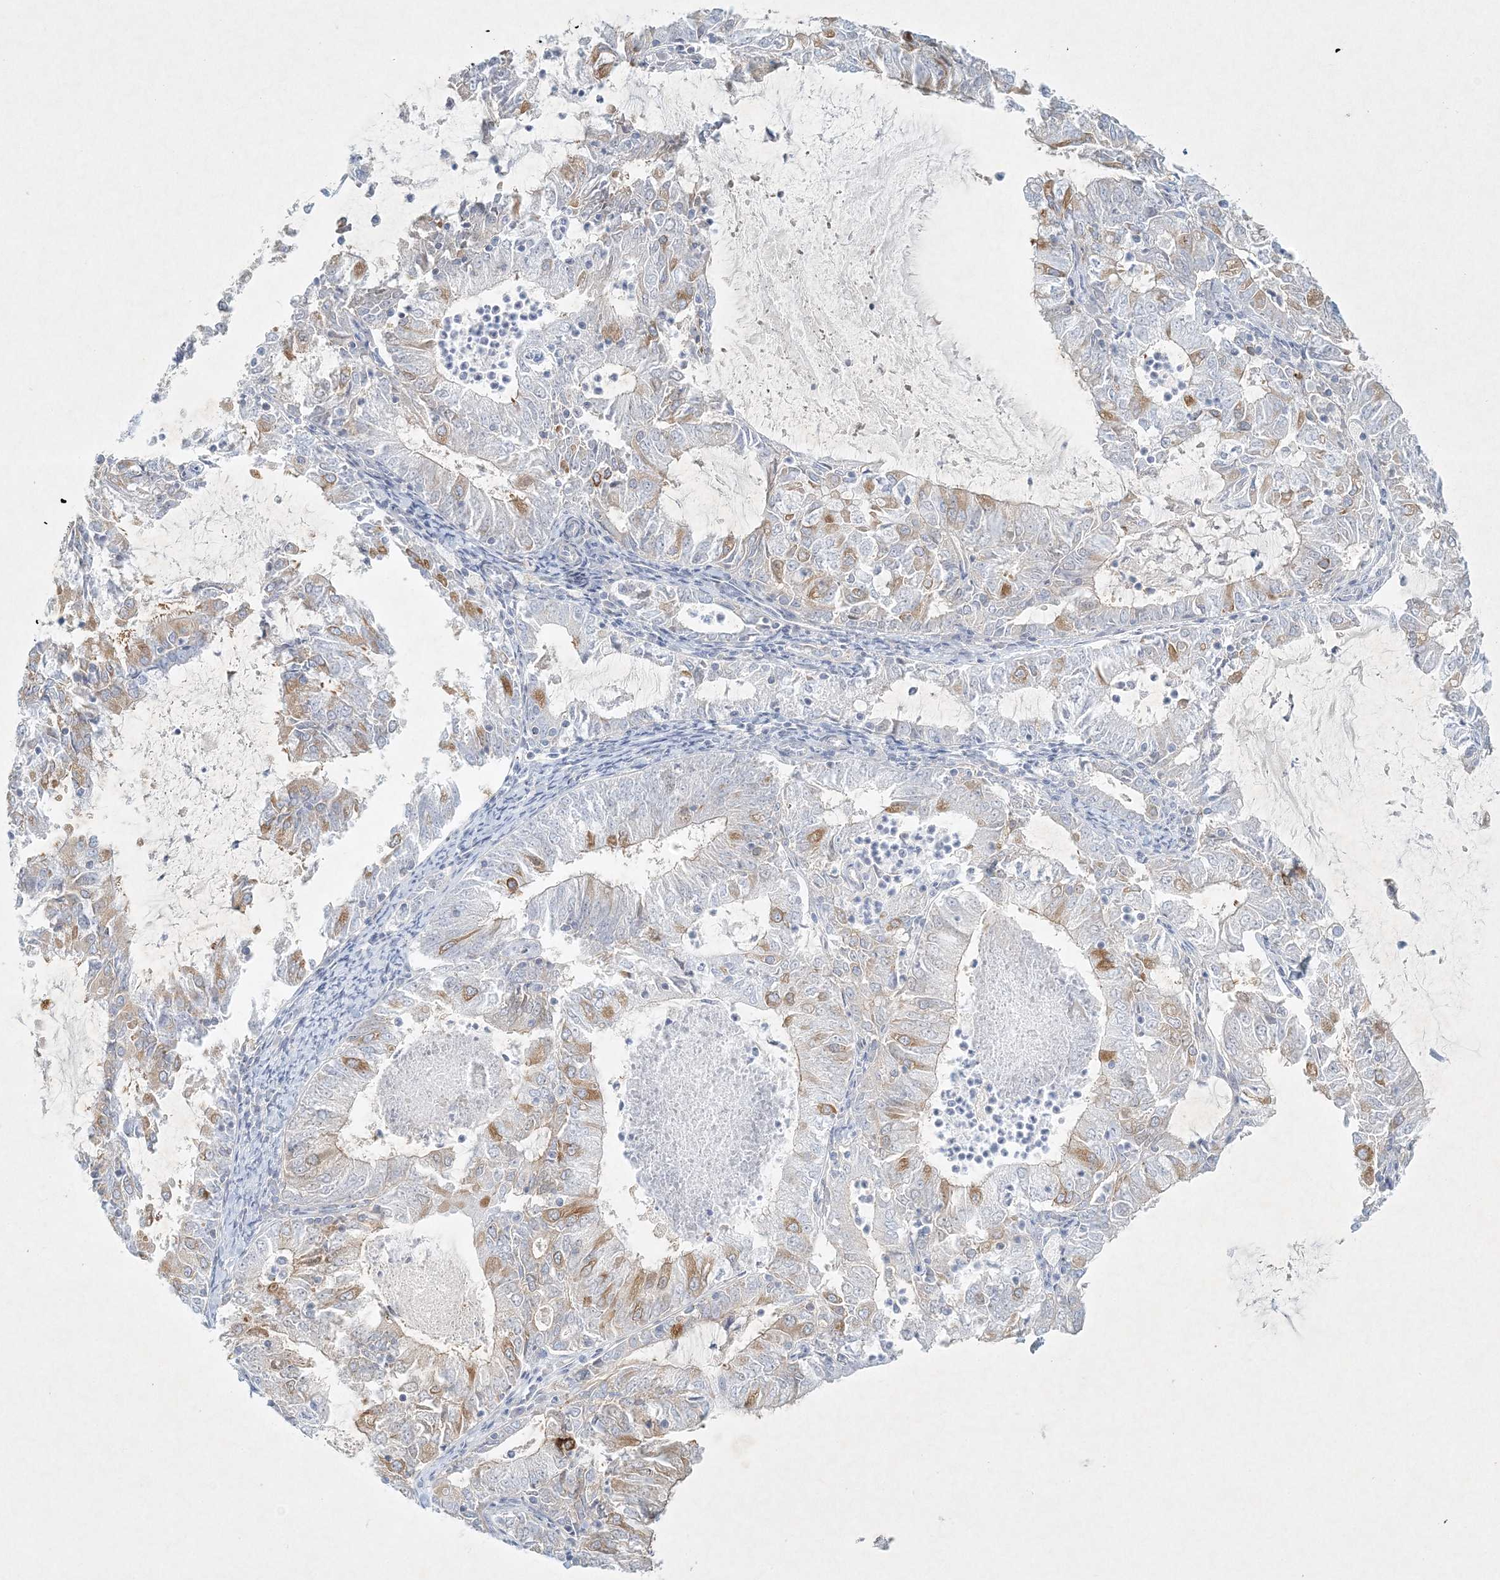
{"staining": {"intensity": "moderate", "quantity": "<25%", "location": "cytoplasmic/membranous"}, "tissue": "endometrial cancer", "cell_type": "Tumor cells", "image_type": "cancer", "snomed": [{"axis": "morphology", "description": "Adenocarcinoma, NOS"}, {"axis": "topography", "description": "Endometrium"}], "caption": "Immunohistochemical staining of adenocarcinoma (endometrial) shows low levels of moderate cytoplasmic/membranous expression in approximately <25% of tumor cells.", "gene": "STK11IP", "patient": {"sex": "female", "age": 57}}